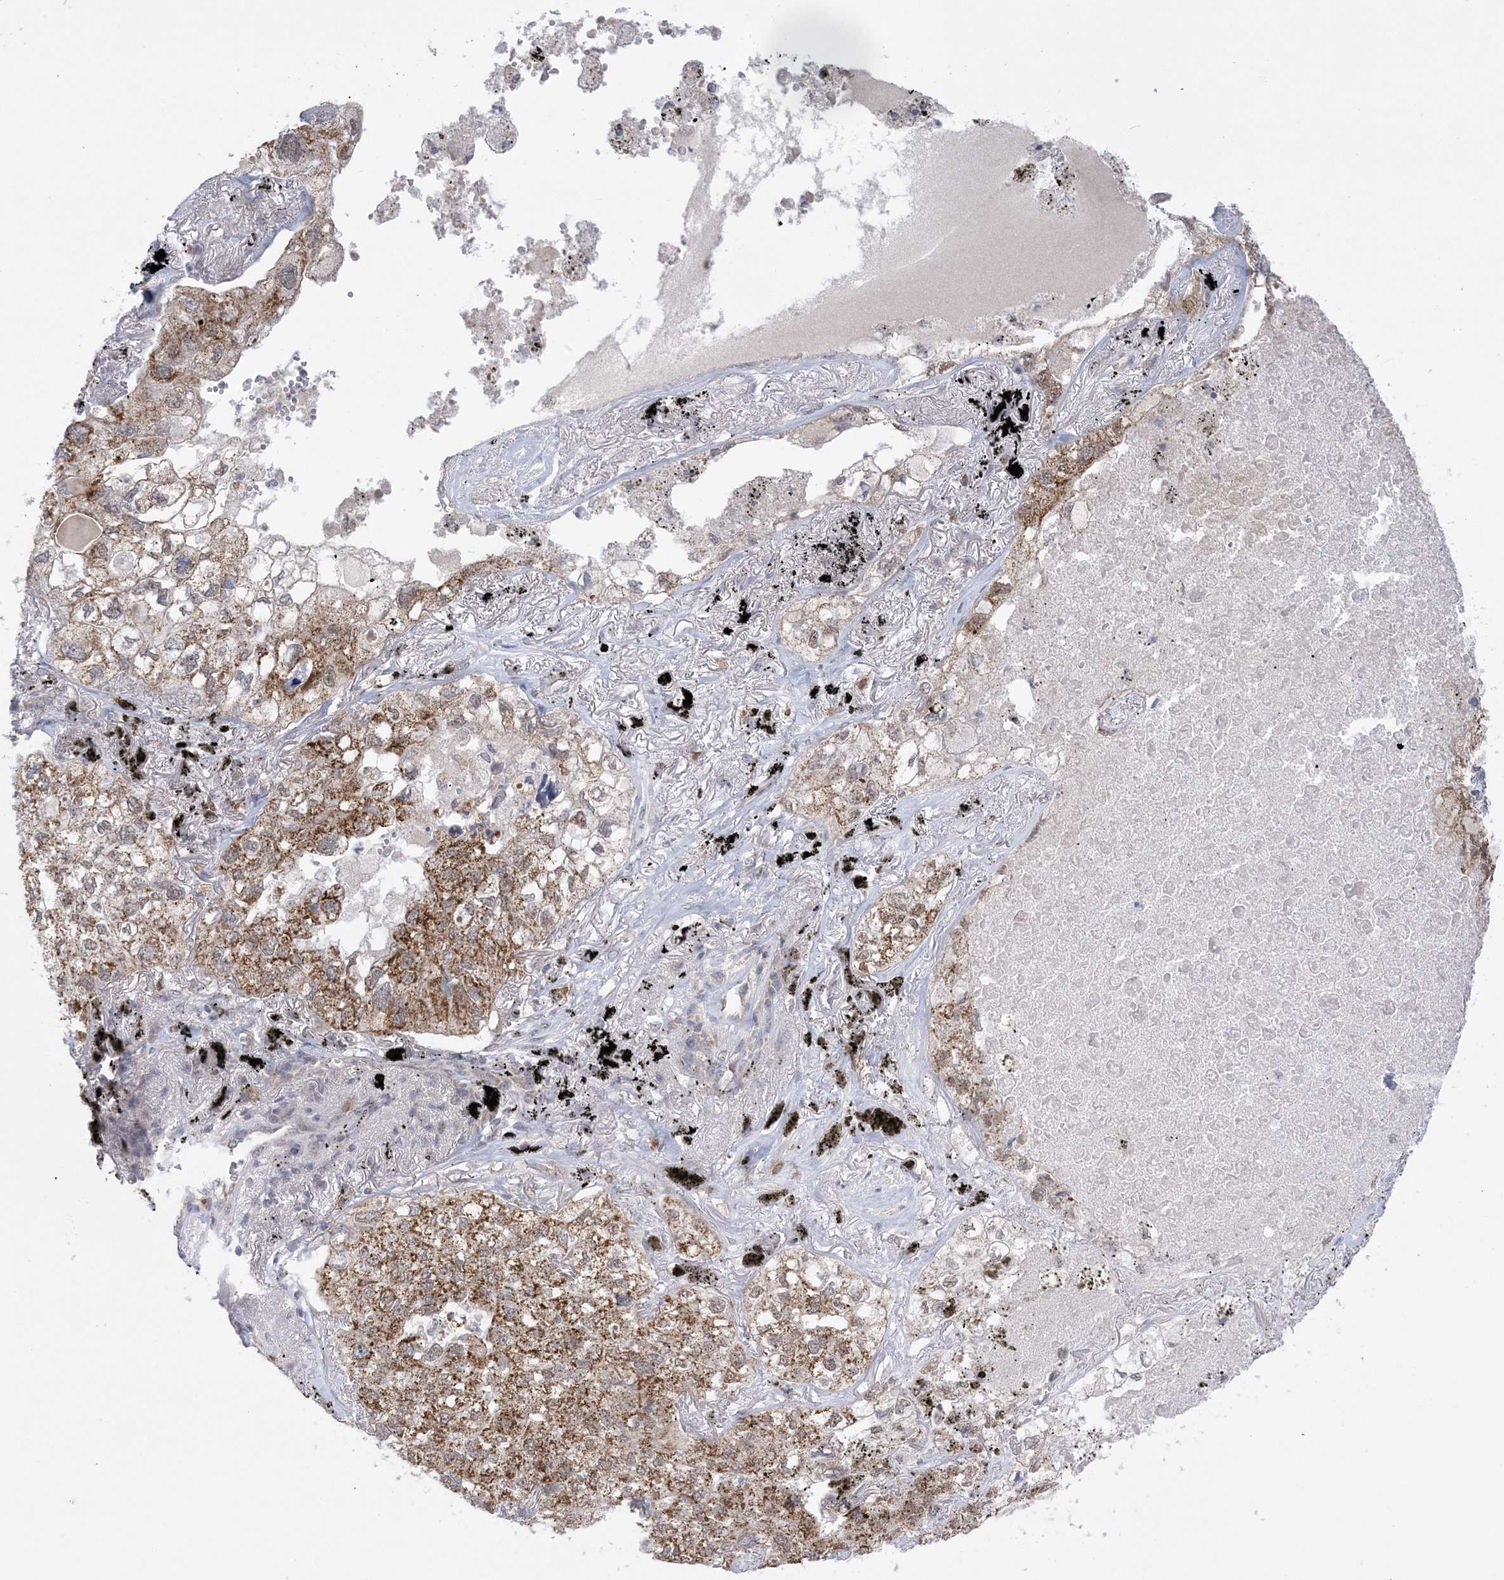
{"staining": {"intensity": "moderate", "quantity": ">75%", "location": "cytoplasmic/membranous"}, "tissue": "lung cancer", "cell_type": "Tumor cells", "image_type": "cancer", "snomed": [{"axis": "morphology", "description": "Adenocarcinoma, NOS"}, {"axis": "topography", "description": "Lung"}], "caption": "Protein analysis of adenocarcinoma (lung) tissue exhibits moderate cytoplasmic/membranous expression in approximately >75% of tumor cells.", "gene": "TRMT10C", "patient": {"sex": "male", "age": 65}}